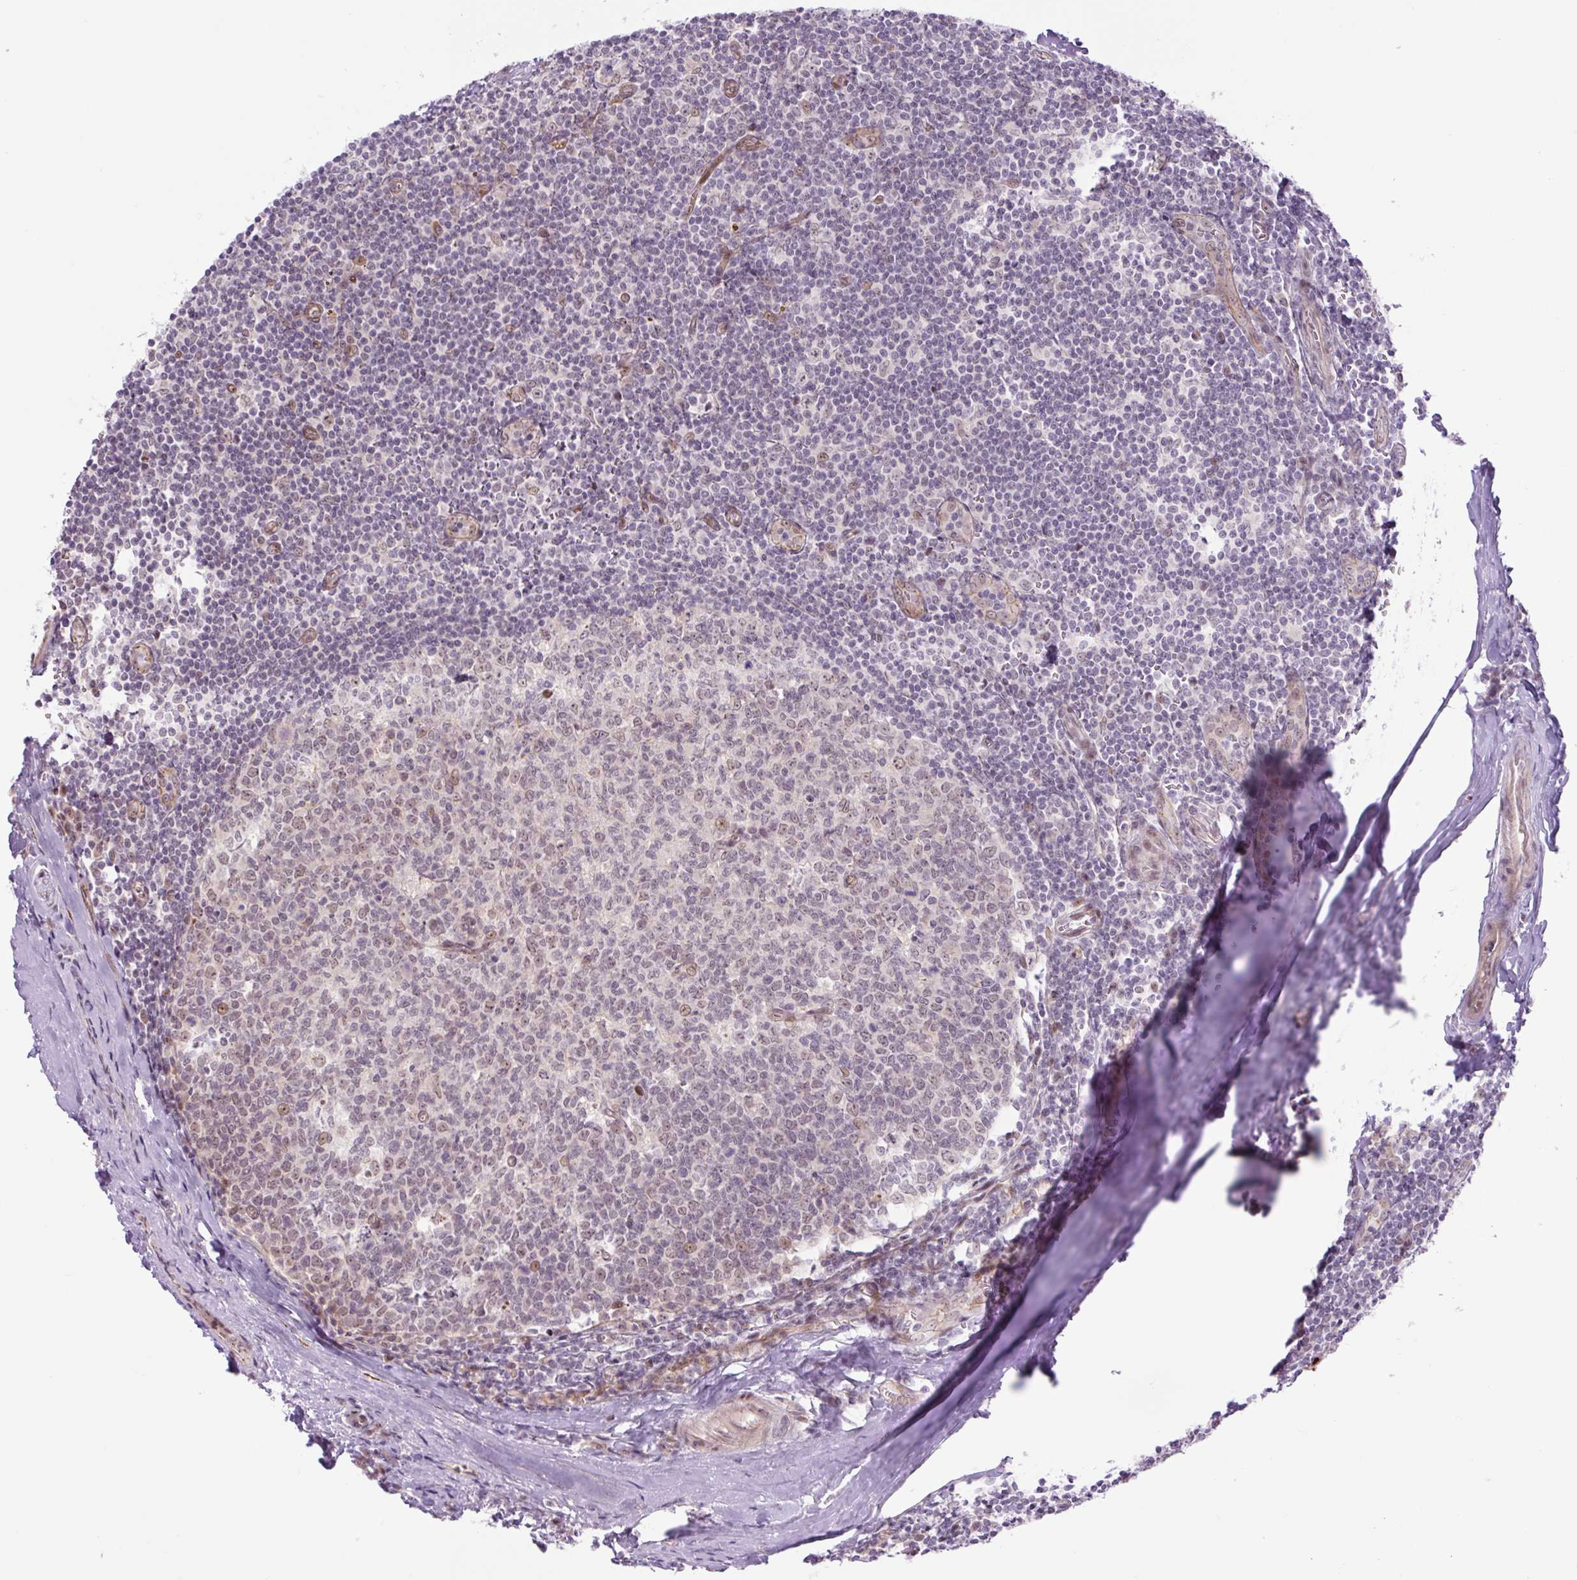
{"staining": {"intensity": "weak", "quantity": "25%-75%", "location": "nuclear"}, "tissue": "tonsil", "cell_type": "Germinal center cells", "image_type": "normal", "snomed": [{"axis": "morphology", "description": "Normal tissue, NOS"}, {"axis": "topography", "description": "Tonsil"}], "caption": "The immunohistochemical stain labels weak nuclear expression in germinal center cells of normal tonsil.", "gene": "ICE1", "patient": {"sex": "male", "age": 27}}